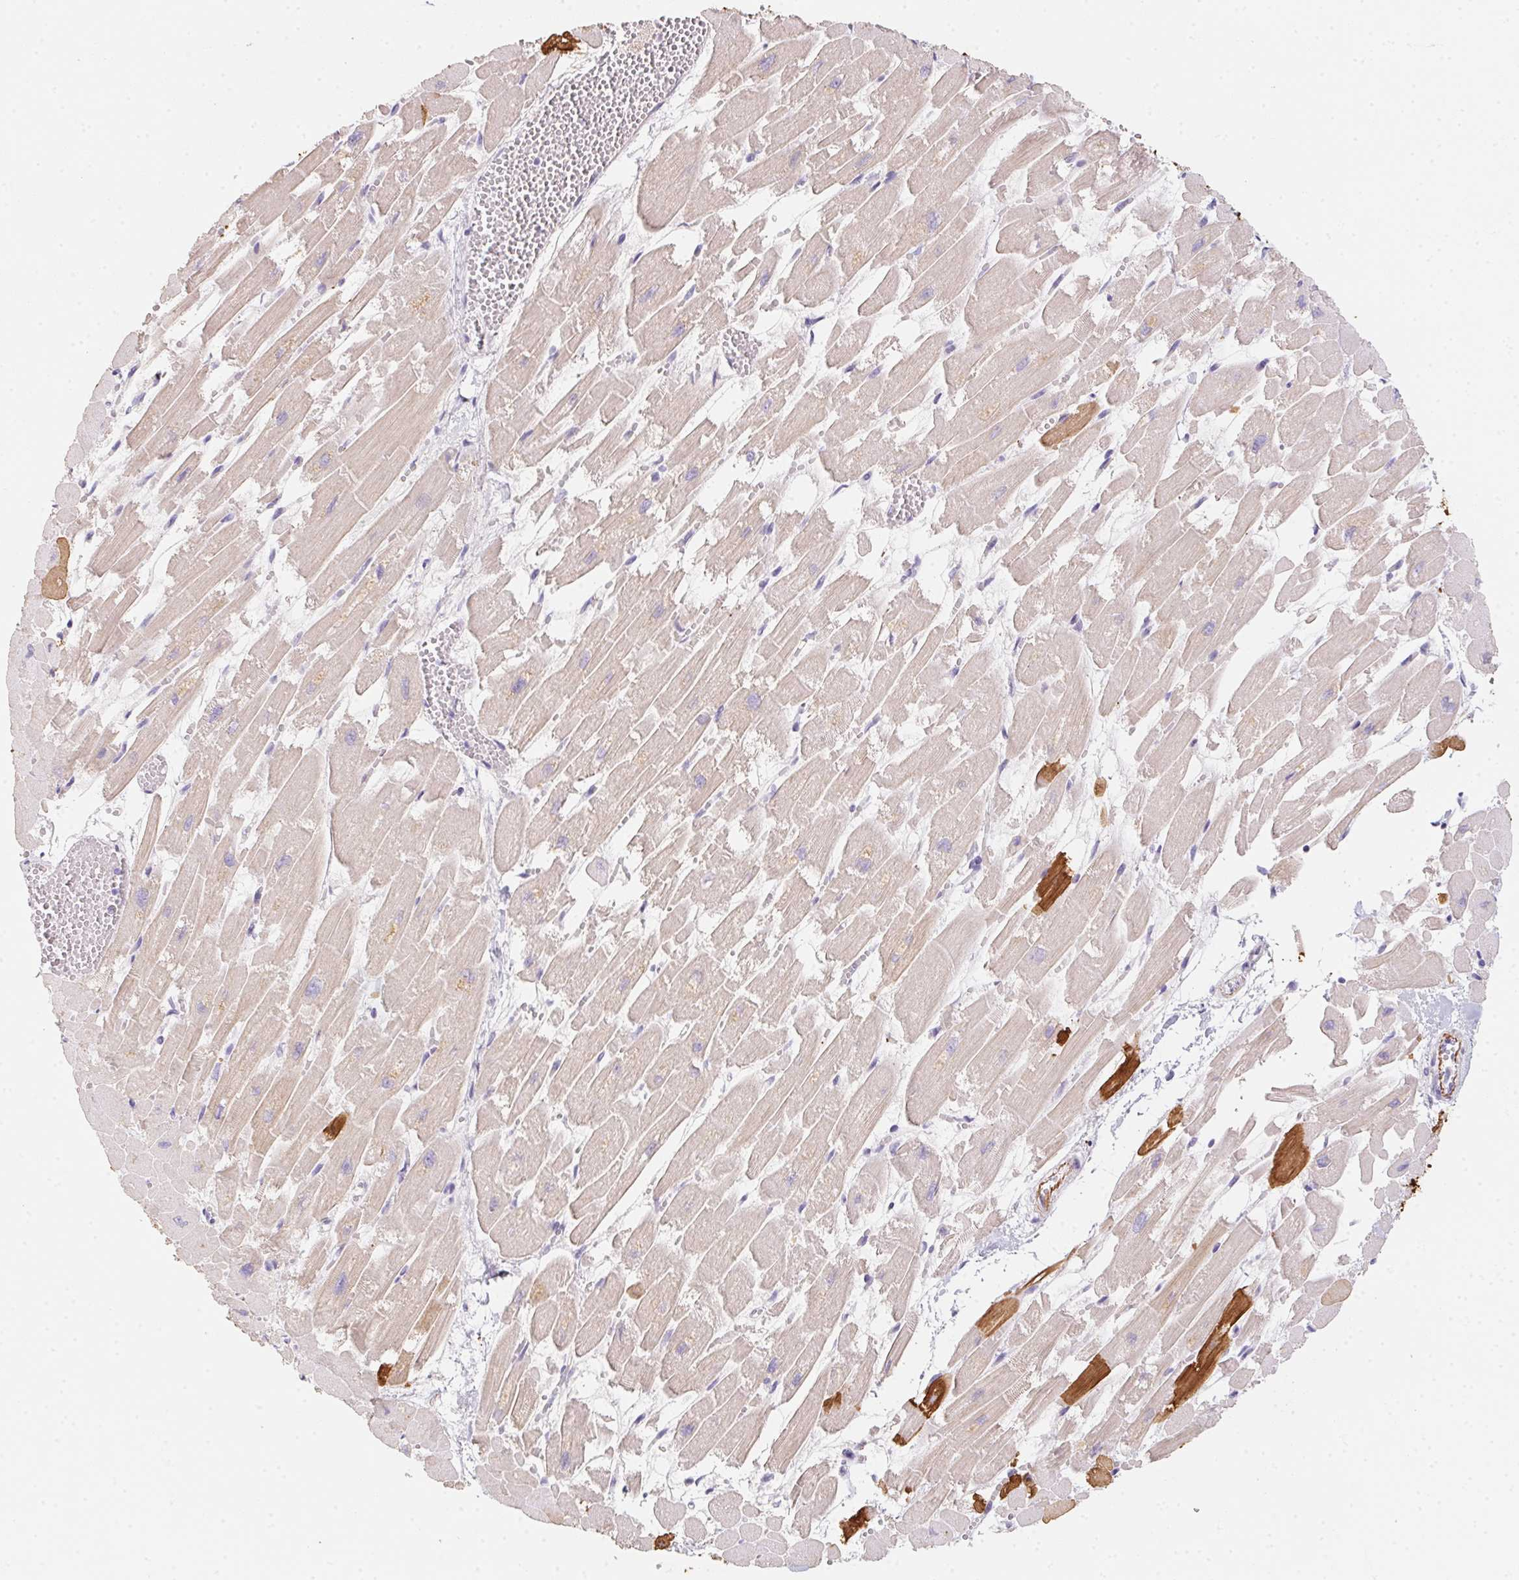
{"staining": {"intensity": "strong", "quantity": "25%-75%", "location": "cytoplasmic/membranous"}, "tissue": "heart muscle", "cell_type": "Cardiomyocytes", "image_type": "normal", "snomed": [{"axis": "morphology", "description": "Normal tissue, NOS"}, {"axis": "topography", "description": "Heart"}], "caption": "IHC photomicrograph of benign heart muscle: heart muscle stained using IHC shows high levels of strong protein expression localized specifically in the cytoplasmic/membranous of cardiomyocytes, appearing as a cytoplasmic/membranous brown color.", "gene": "MYL4", "patient": {"sex": "female", "age": 52}}